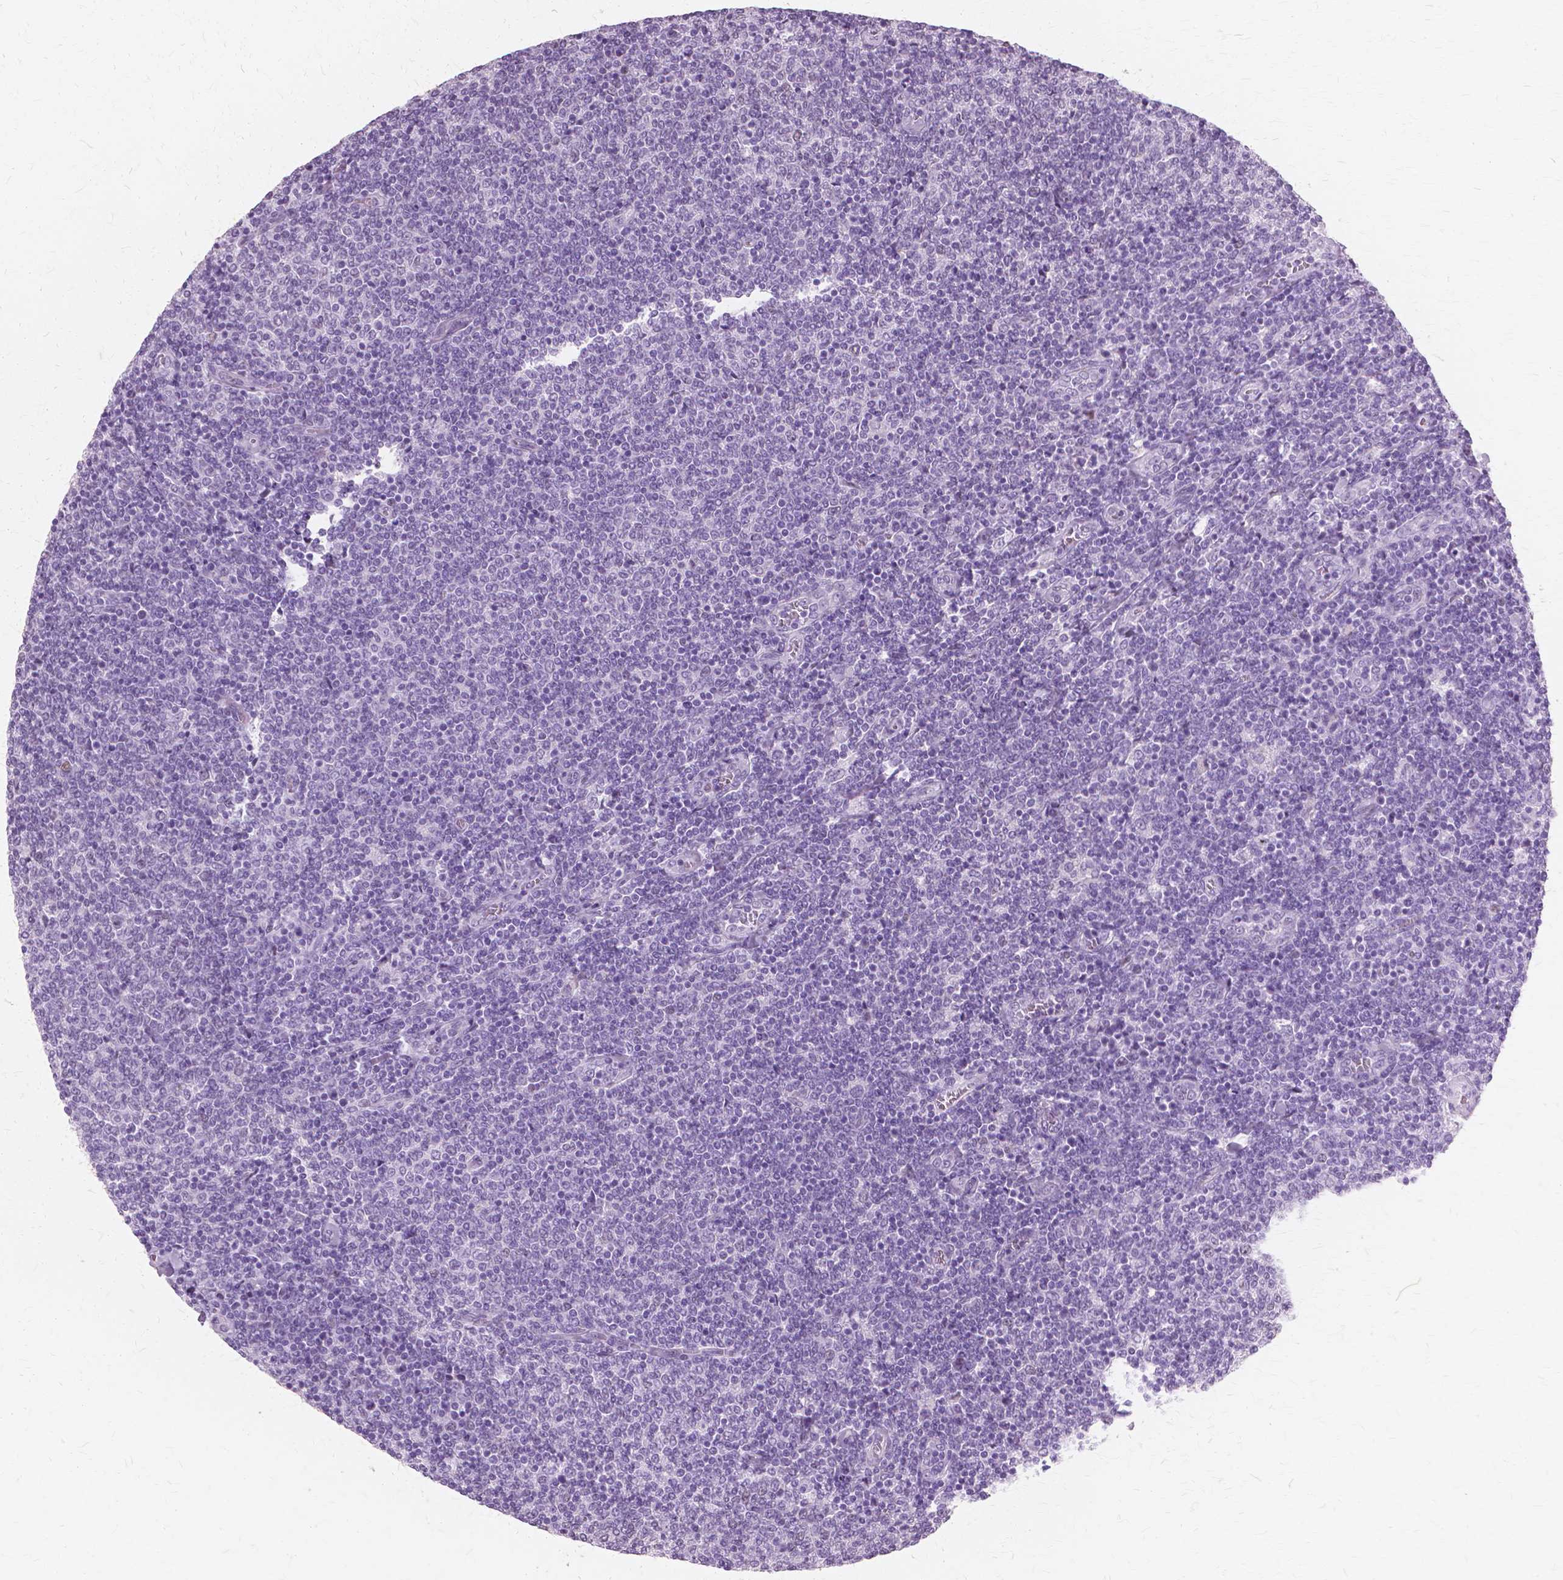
{"staining": {"intensity": "negative", "quantity": "none", "location": "none"}, "tissue": "lymphoma", "cell_type": "Tumor cells", "image_type": "cancer", "snomed": [{"axis": "morphology", "description": "Malignant lymphoma, non-Hodgkin's type, Low grade"}, {"axis": "topography", "description": "Lymph node"}], "caption": "Tumor cells show no significant positivity in lymphoma.", "gene": "SFTPD", "patient": {"sex": "male", "age": 52}}